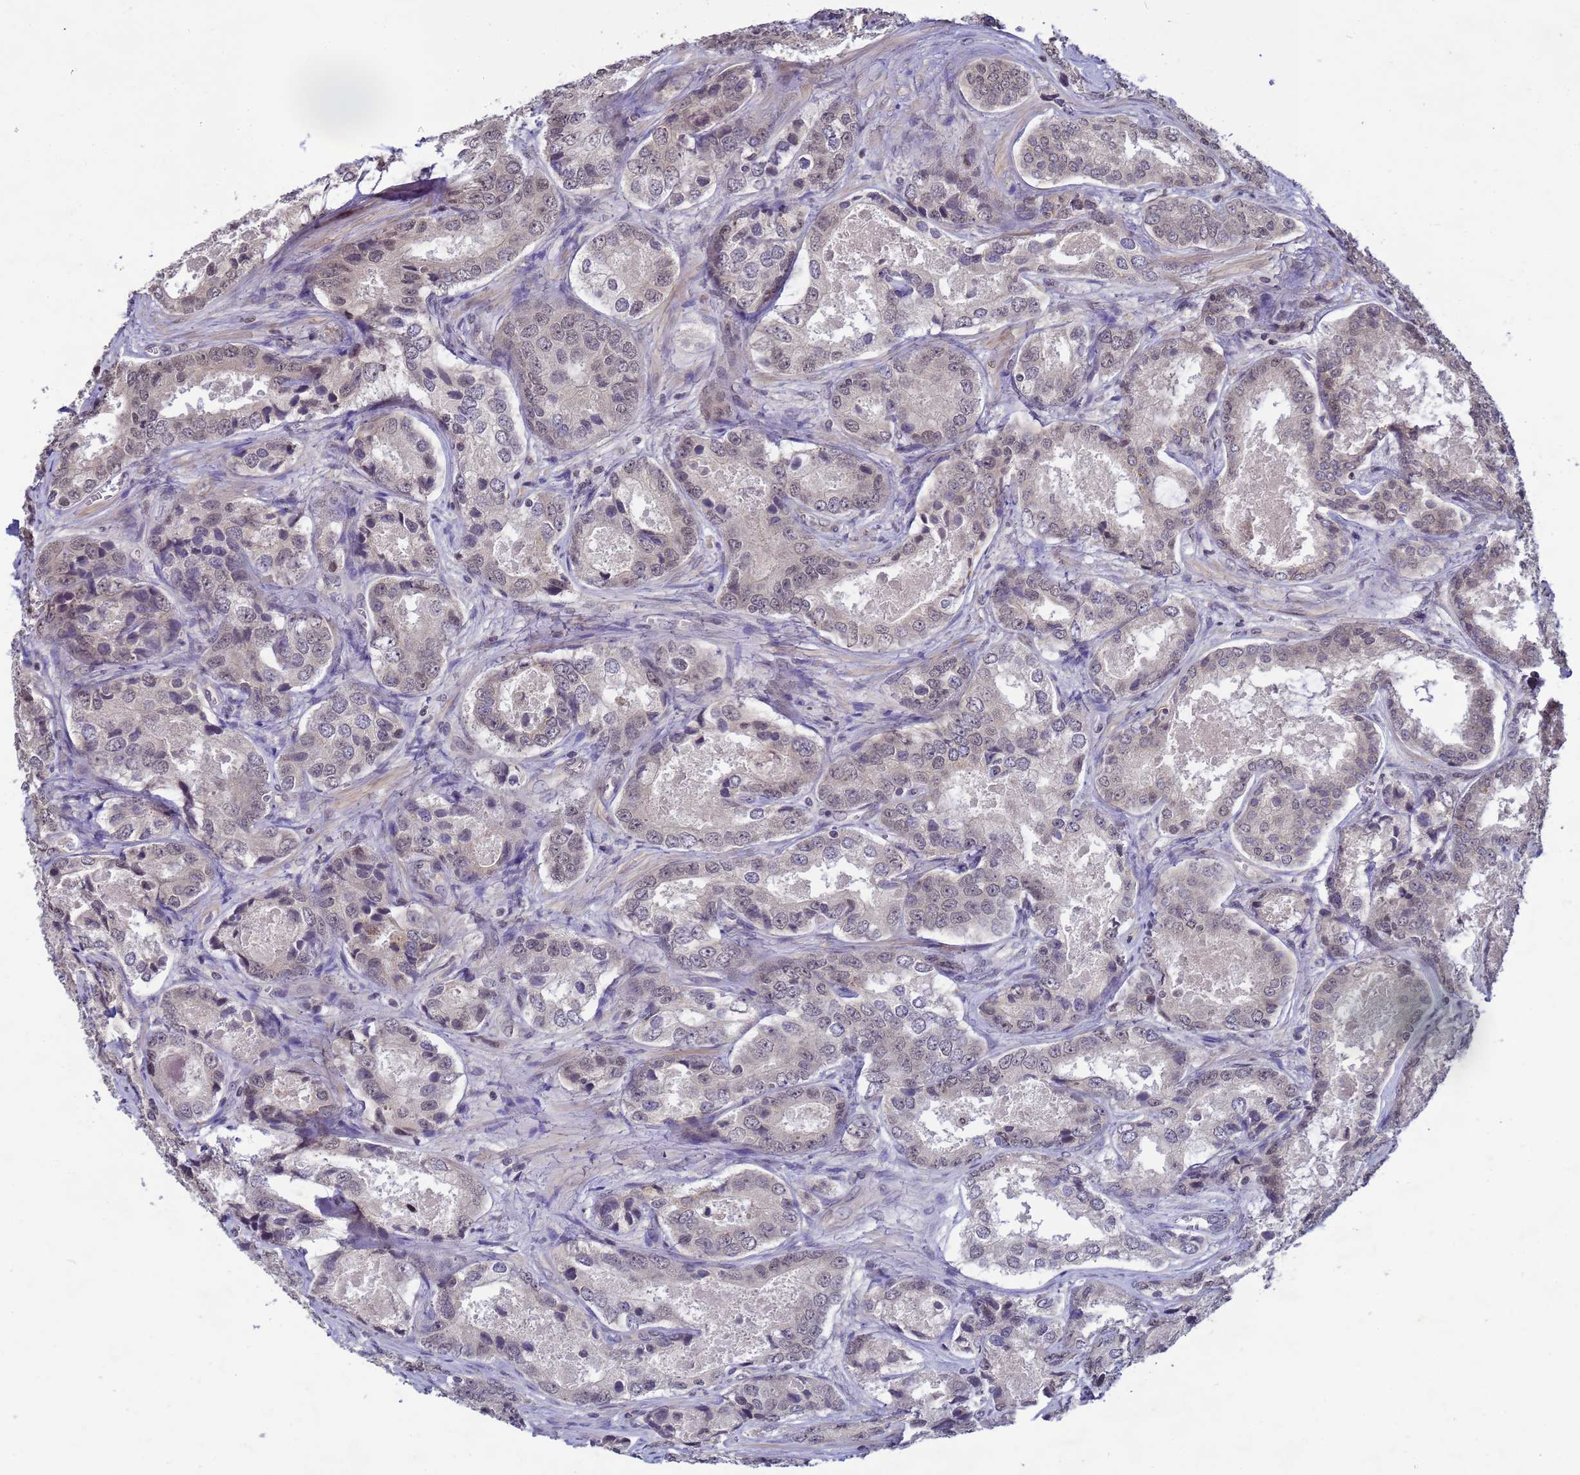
{"staining": {"intensity": "negative", "quantity": "none", "location": "none"}, "tissue": "prostate cancer", "cell_type": "Tumor cells", "image_type": "cancer", "snomed": [{"axis": "morphology", "description": "Adenocarcinoma, Low grade"}, {"axis": "topography", "description": "Prostate"}], "caption": "Immunohistochemistry photomicrograph of human prostate low-grade adenocarcinoma stained for a protein (brown), which reveals no staining in tumor cells.", "gene": "MYL7", "patient": {"sex": "male", "age": 68}}